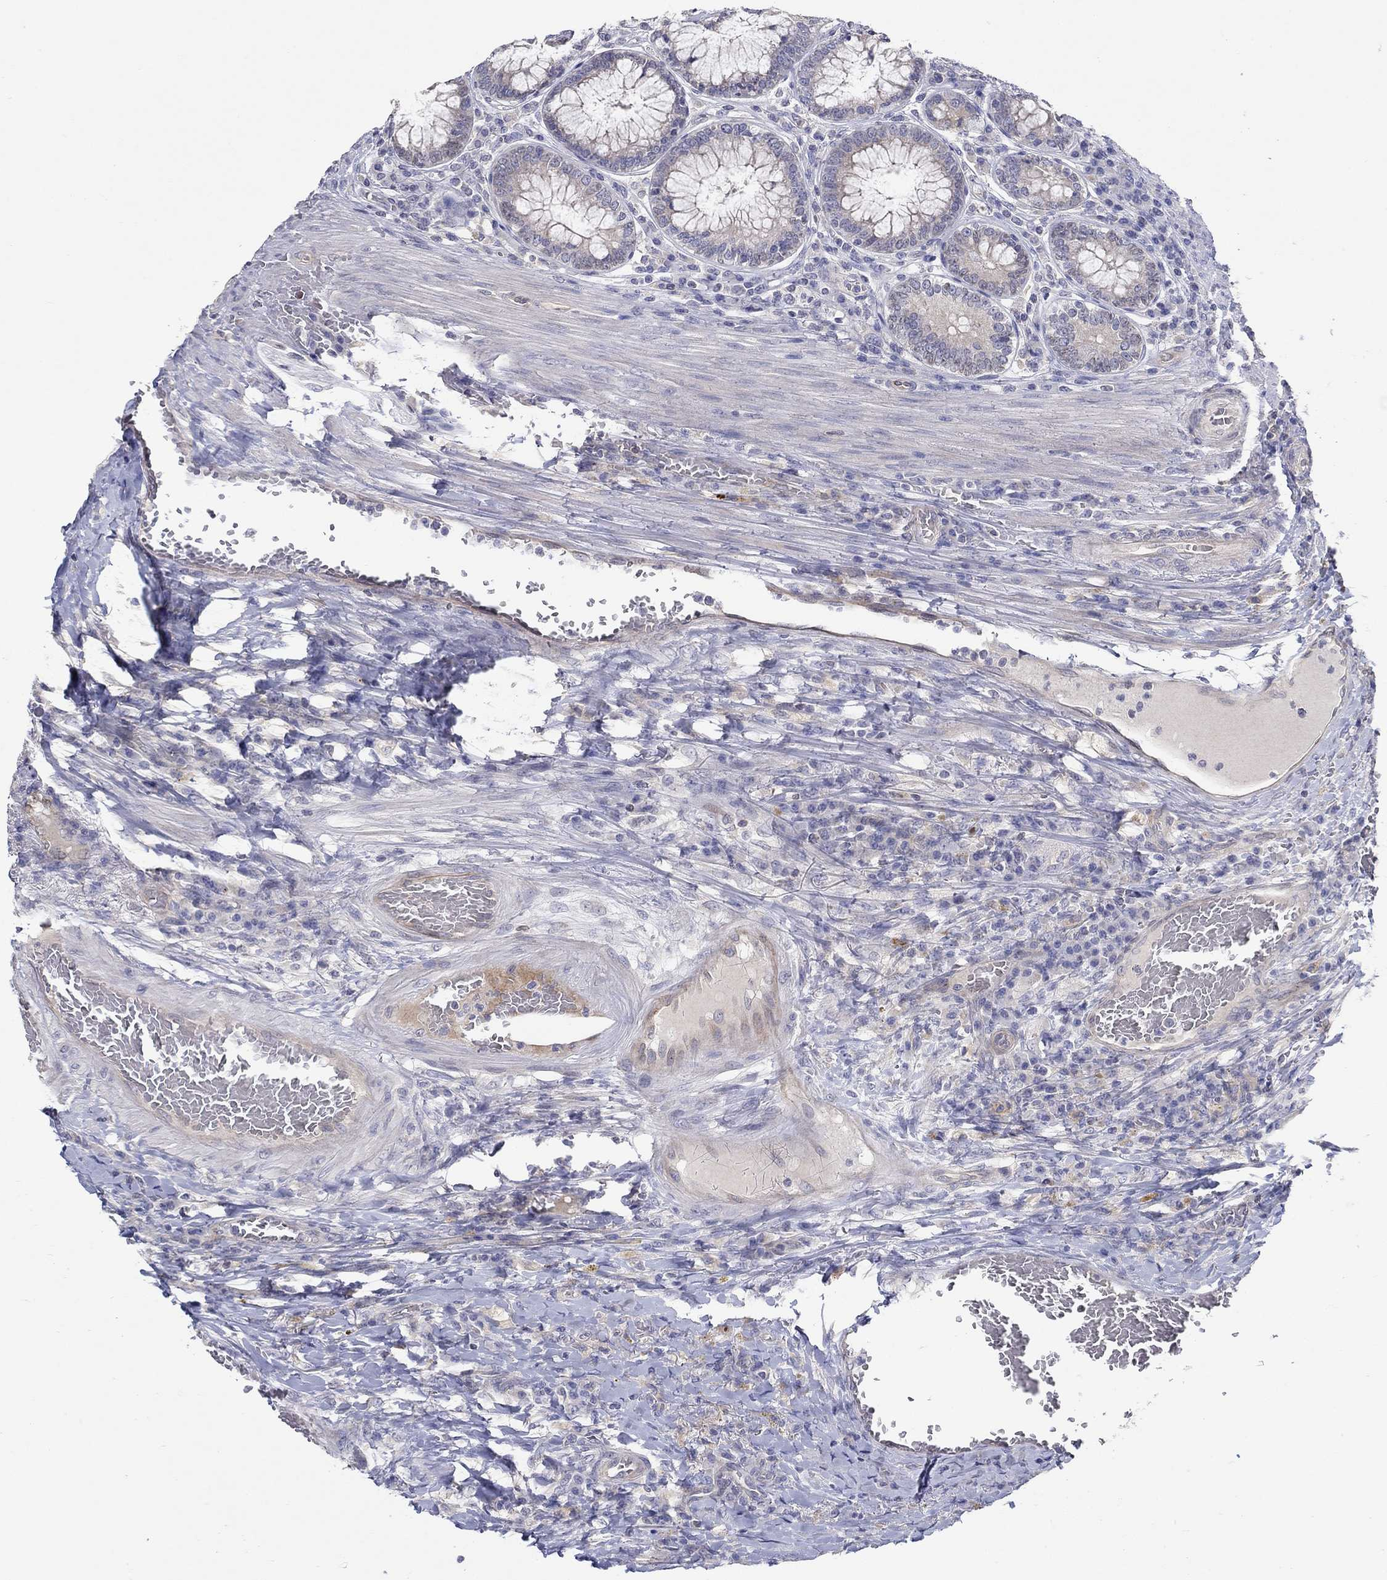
{"staining": {"intensity": "negative", "quantity": "none", "location": "none"}, "tissue": "colorectal cancer", "cell_type": "Tumor cells", "image_type": "cancer", "snomed": [{"axis": "morphology", "description": "Adenocarcinoma, NOS"}, {"axis": "topography", "description": "Colon"}], "caption": "DAB immunohistochemical staining of adenocarcinoma (colorectal) exhibits no significant staining in tumor cells. The staining was performed using DAB to visualize the protein expression in brown, while the nuclei were stained in blue with hematoxylin (Magnification: 20x).", "gene": "ERMP1", "patient": {"sex": "female", "age": 86}}